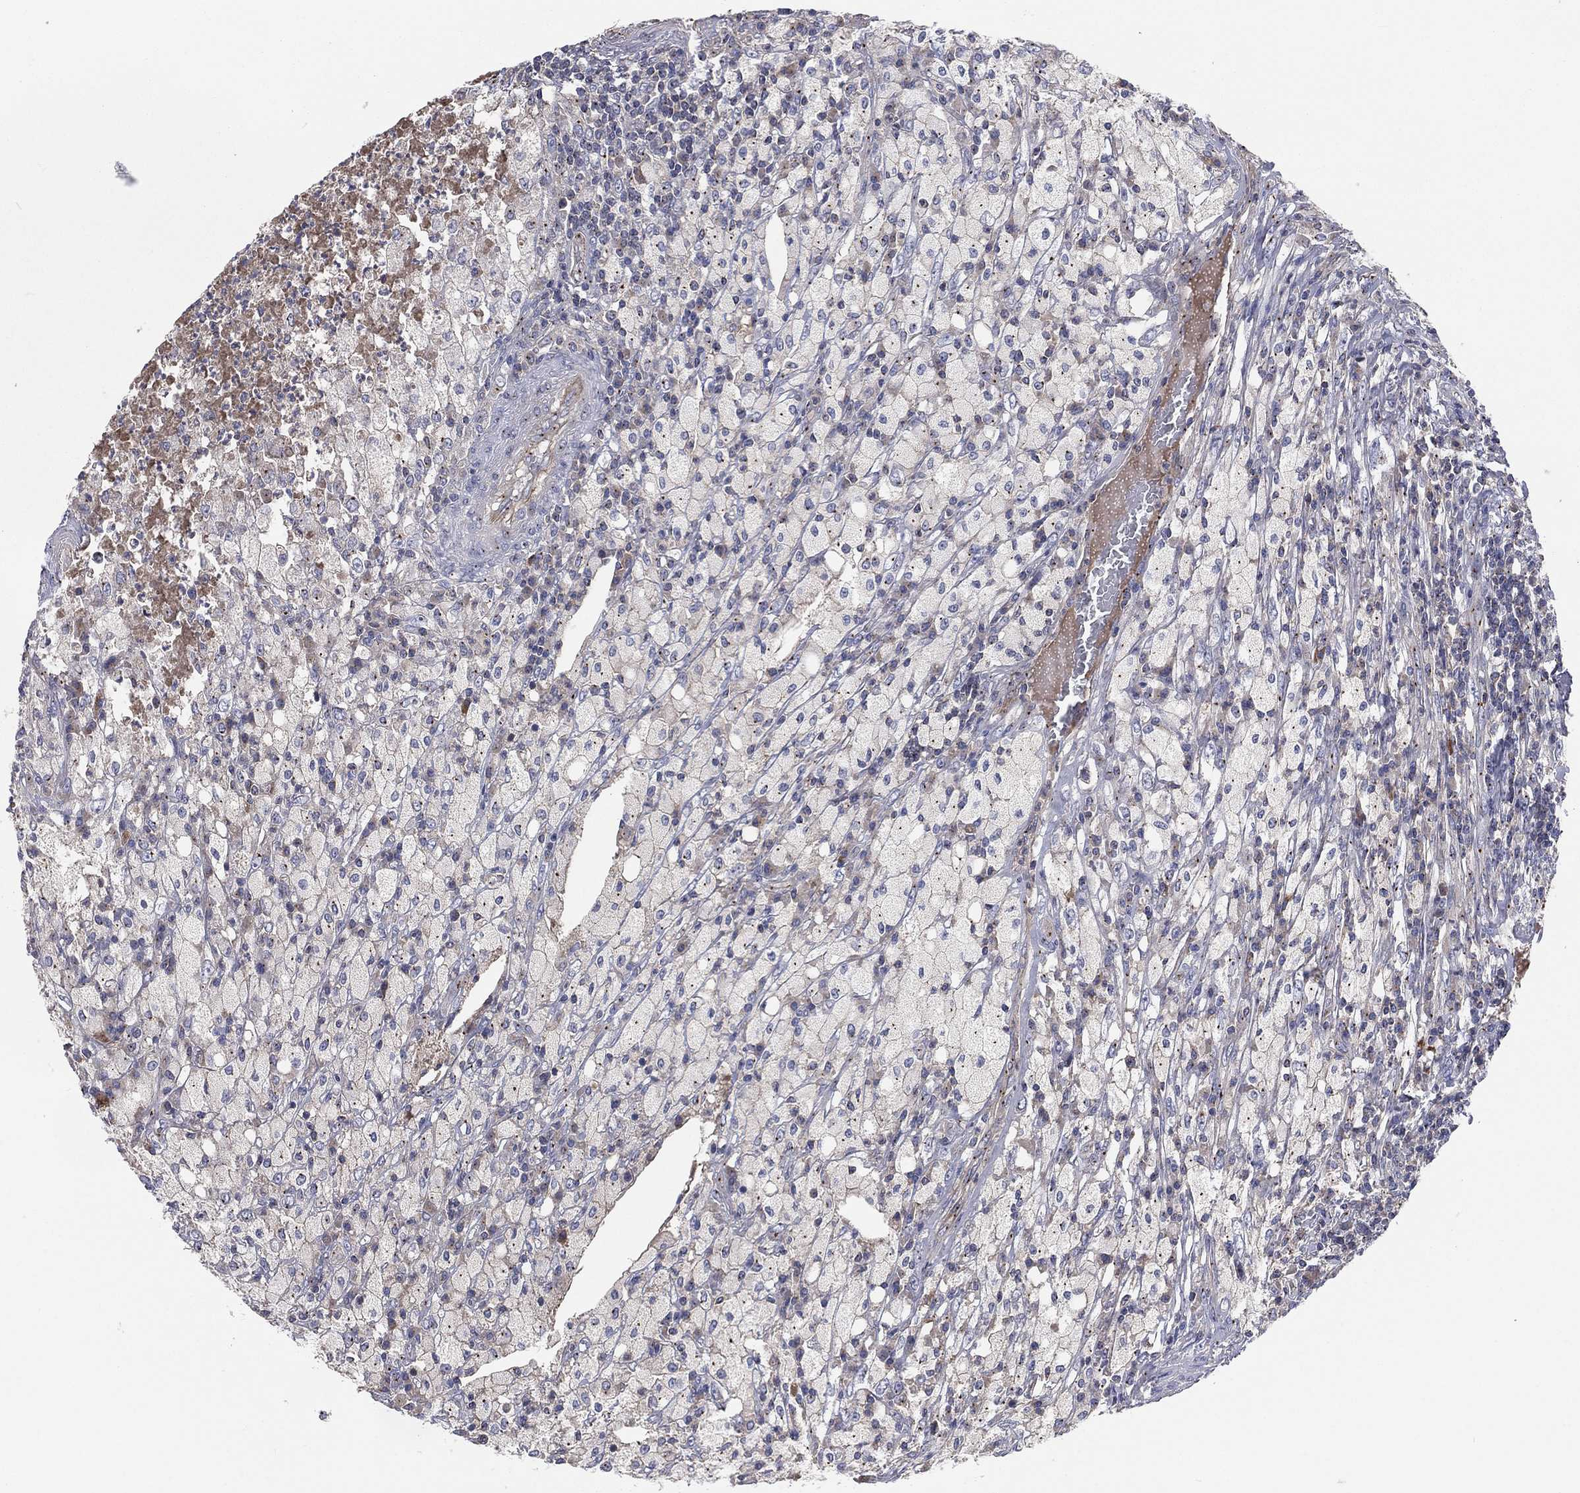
{"staining": {"intensity": "negative", "quantity": "none", "location": "none"}, "tissue": "testis cancer", "cell_type": "Tumor cells", "image_type": "cancer", "snomed": [{"axis": "morphology", "description": "Necrosis, NOS"}, {"axis": "morphology", "description": "Carcinoma, Embryonal, NOS"}, {"axis": "topography", "description": "Testis"}], "caption": "Immunohistochemistry (IHC) image of embryonal carcinoma (testis) stained for a protein (brown), which demonstrates no expression in tumor cells.", "gene": "CROCC", "patient": {"sex": "male", "age": 19}}